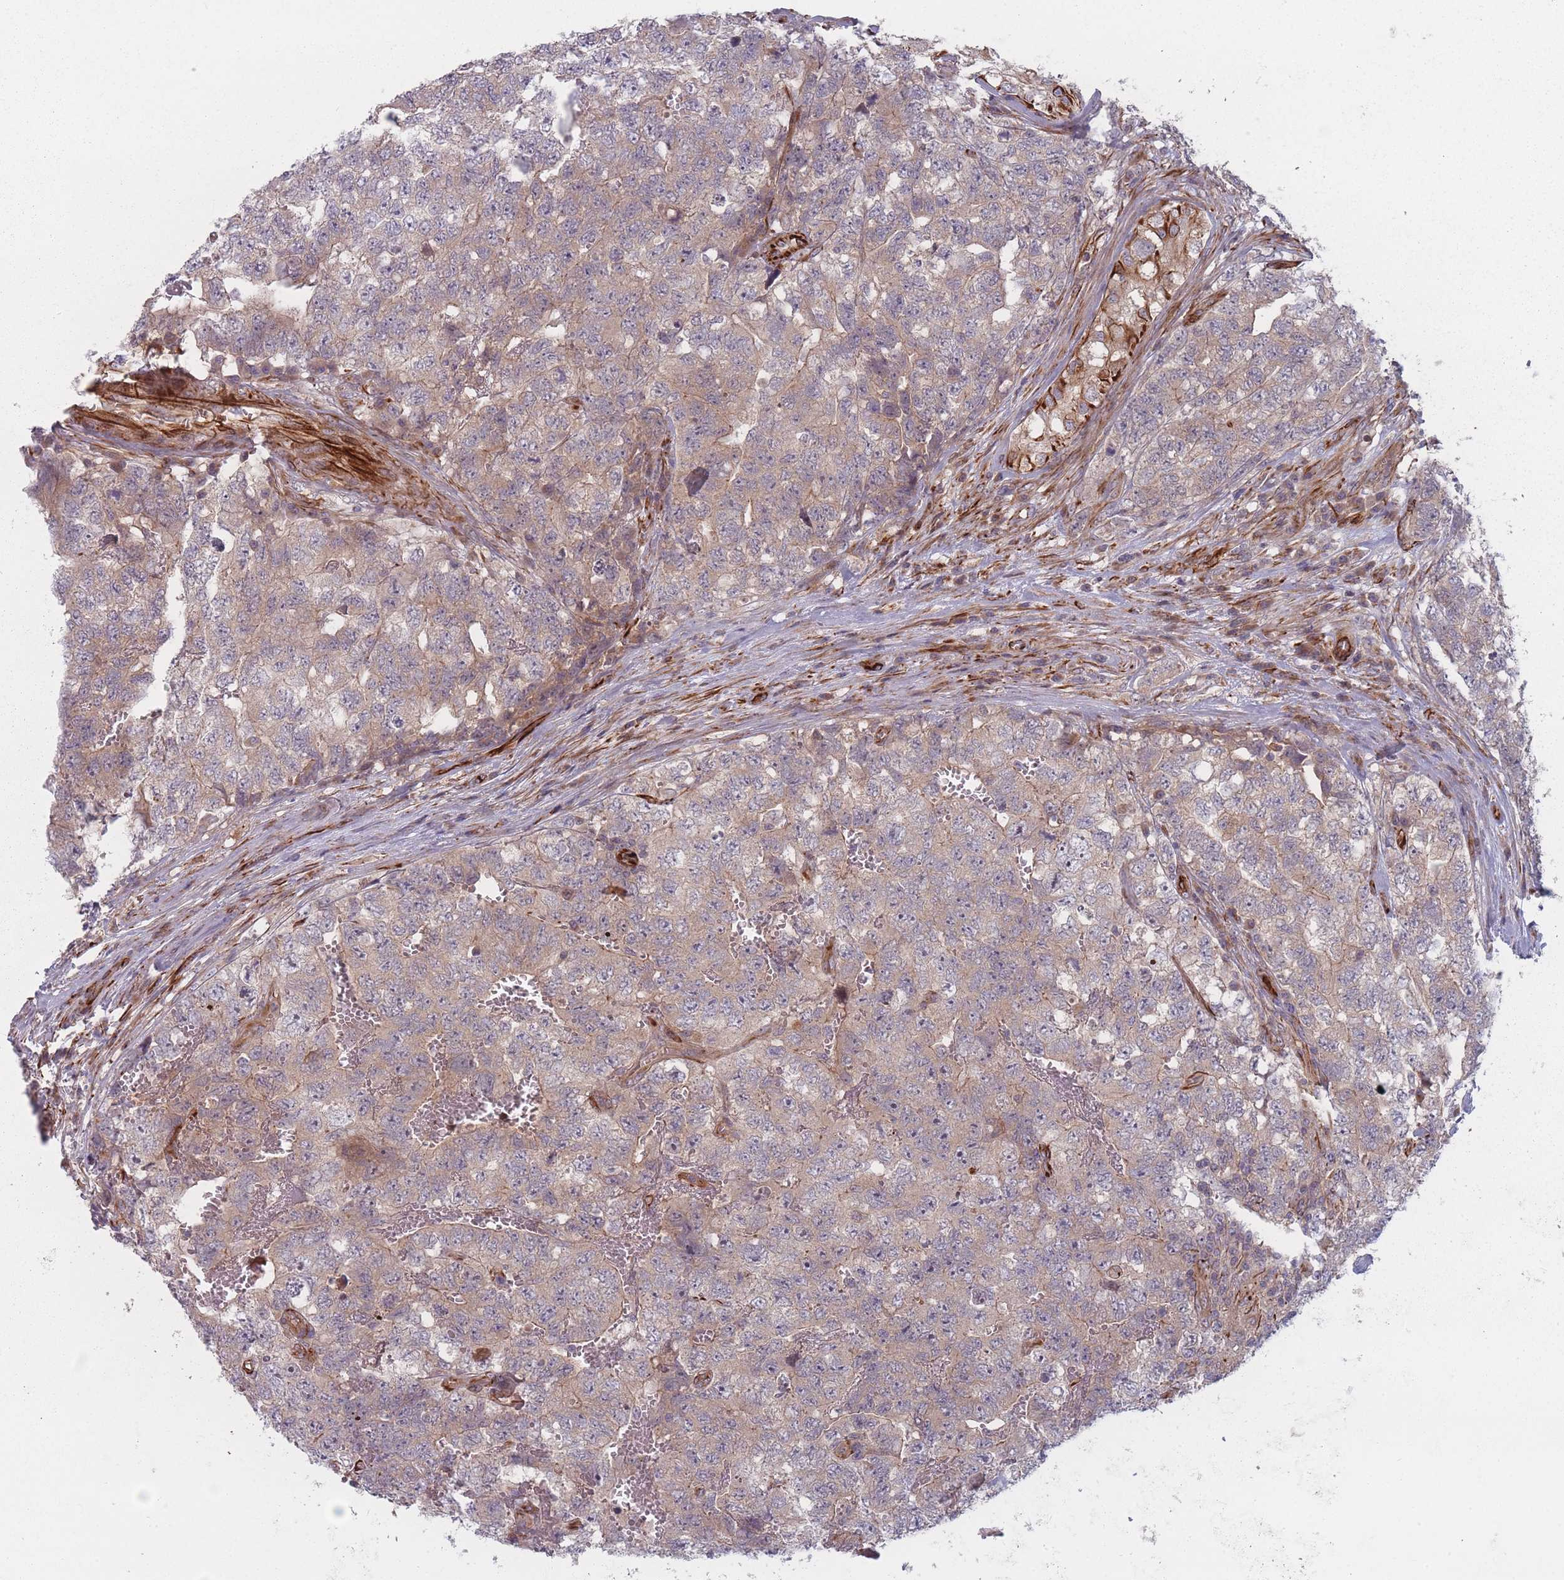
{"staining": {"intensity": "weak", "quantity": ">75%", "location": "cytoplasmic/membranous"}, "tissue": "testis cancer", "cell_type": "Tumor cells", "image_type": "cancer", "snomed": [{"axis": "morphology", "description": "Carcinoma, Embryonal, NOS"}, {"axis": "topography", "description": "Testis"}], "caption": "A micrograph showing weak cytoplasmic/membranous positivity in approximately >75% of tumor cells in testis embryonal carcinoma, as visualized by brown immunohistochemical staining.", "gene": "EEF1AKMT2", "patient": {"sex": "male", "age": 31}}